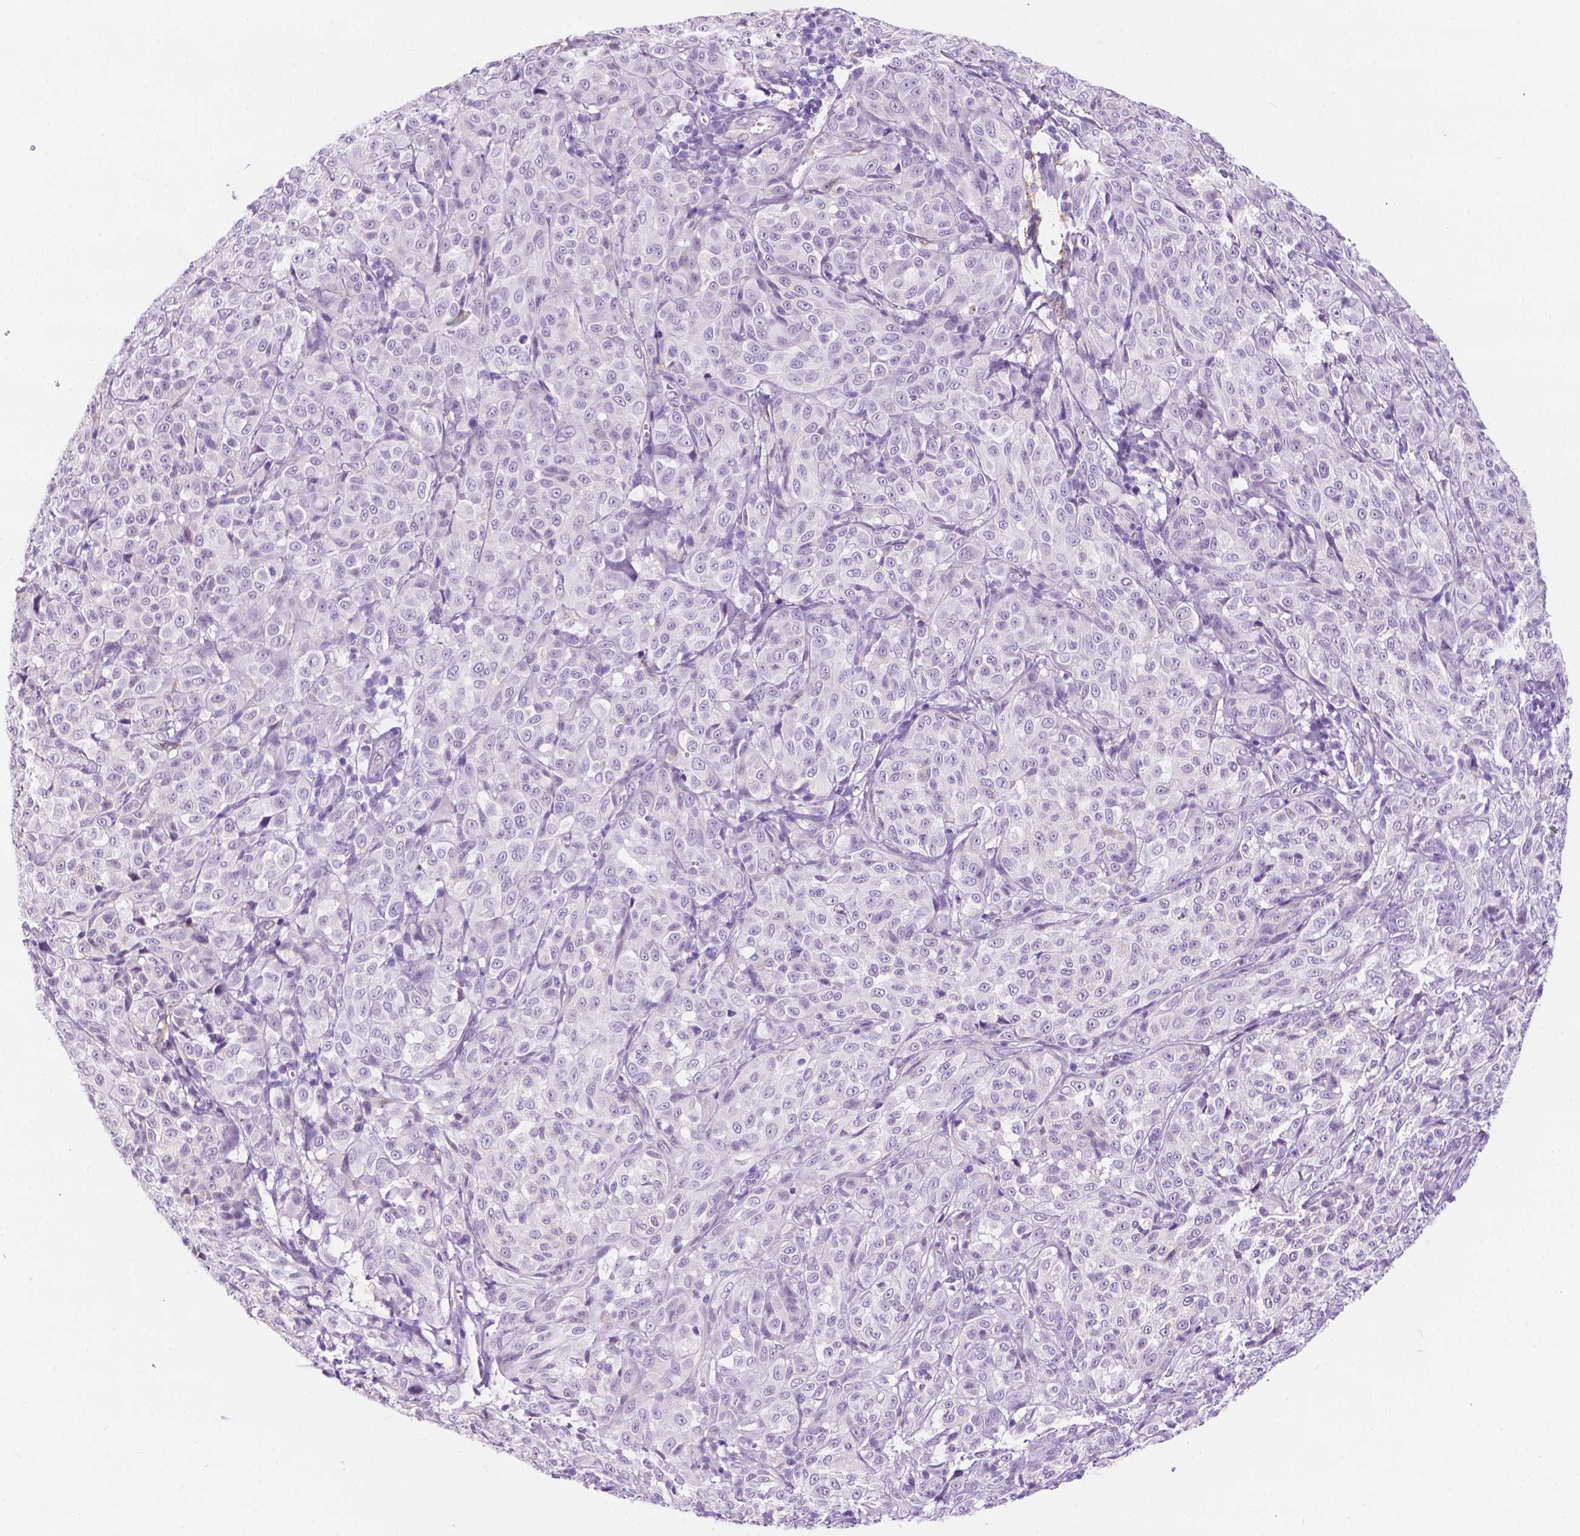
{"staining": {"intensity": "negative", "quantity": "none", "location": "none"}, "tissue": "melanoma", "cell_type": "Tumor cells", "image_type": "cancer", "snomed": [{"axis": "morphology", "description": "Malignant melanoma, NOS"}, {"axis": "topography", "description": "Skin"}], "caption": "High magnification brightfield microscopy of melanoma stained with DAB (3,3'-diaminobenzidine) (brown) and counterstained with hematoxylin (blue): tumor cells show no significant staining. (Stains: DAB (3,3'-diaminobenzidine) immunohistochemistry with hematoxylin counter stain, Microscopy: brightfield microscopy at high magnification).", "gene": "PPL", "patient": {"sex": "male", "age": 89}}